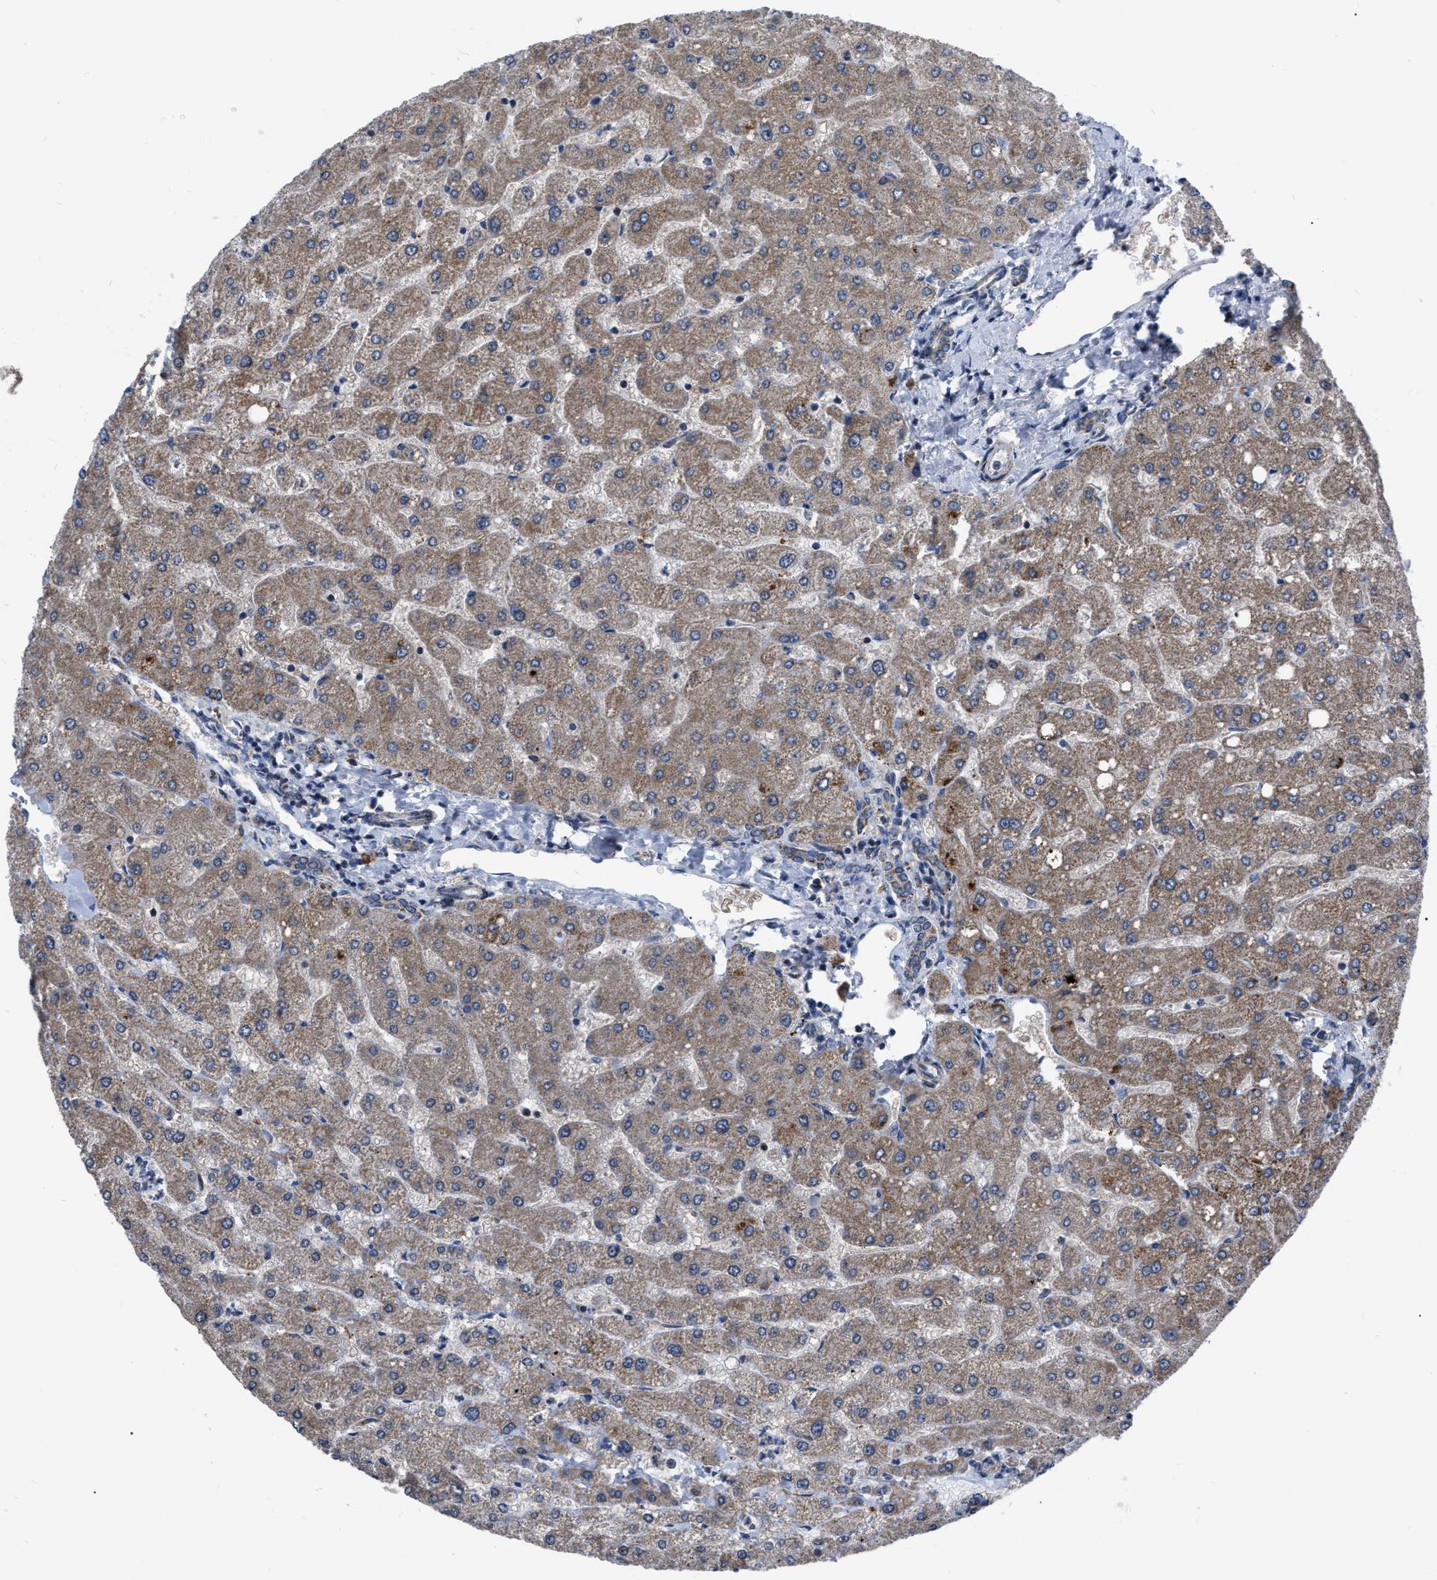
{"staining": {"intensity": "moderate", "quantity": "25%-75%", "location": "cytoplasmic/membranous"}, "tissue": "liver", "cell_type": "Cholangiocytes", "image_type": "normal", "snomed": [{"axis": "morphology", "description": "Normal tissue, NOS"}, {"axis": "topography", "description": "Liver"}], "caption": "About 25%-75% of cholangiocytes in normal liver exhibit moderate cytoplasmic/membranous protein positivity as visualized by brown immunohistochemical staining.", "gene": "DDX56", "patient": {"sex": "male", "age": 55}}